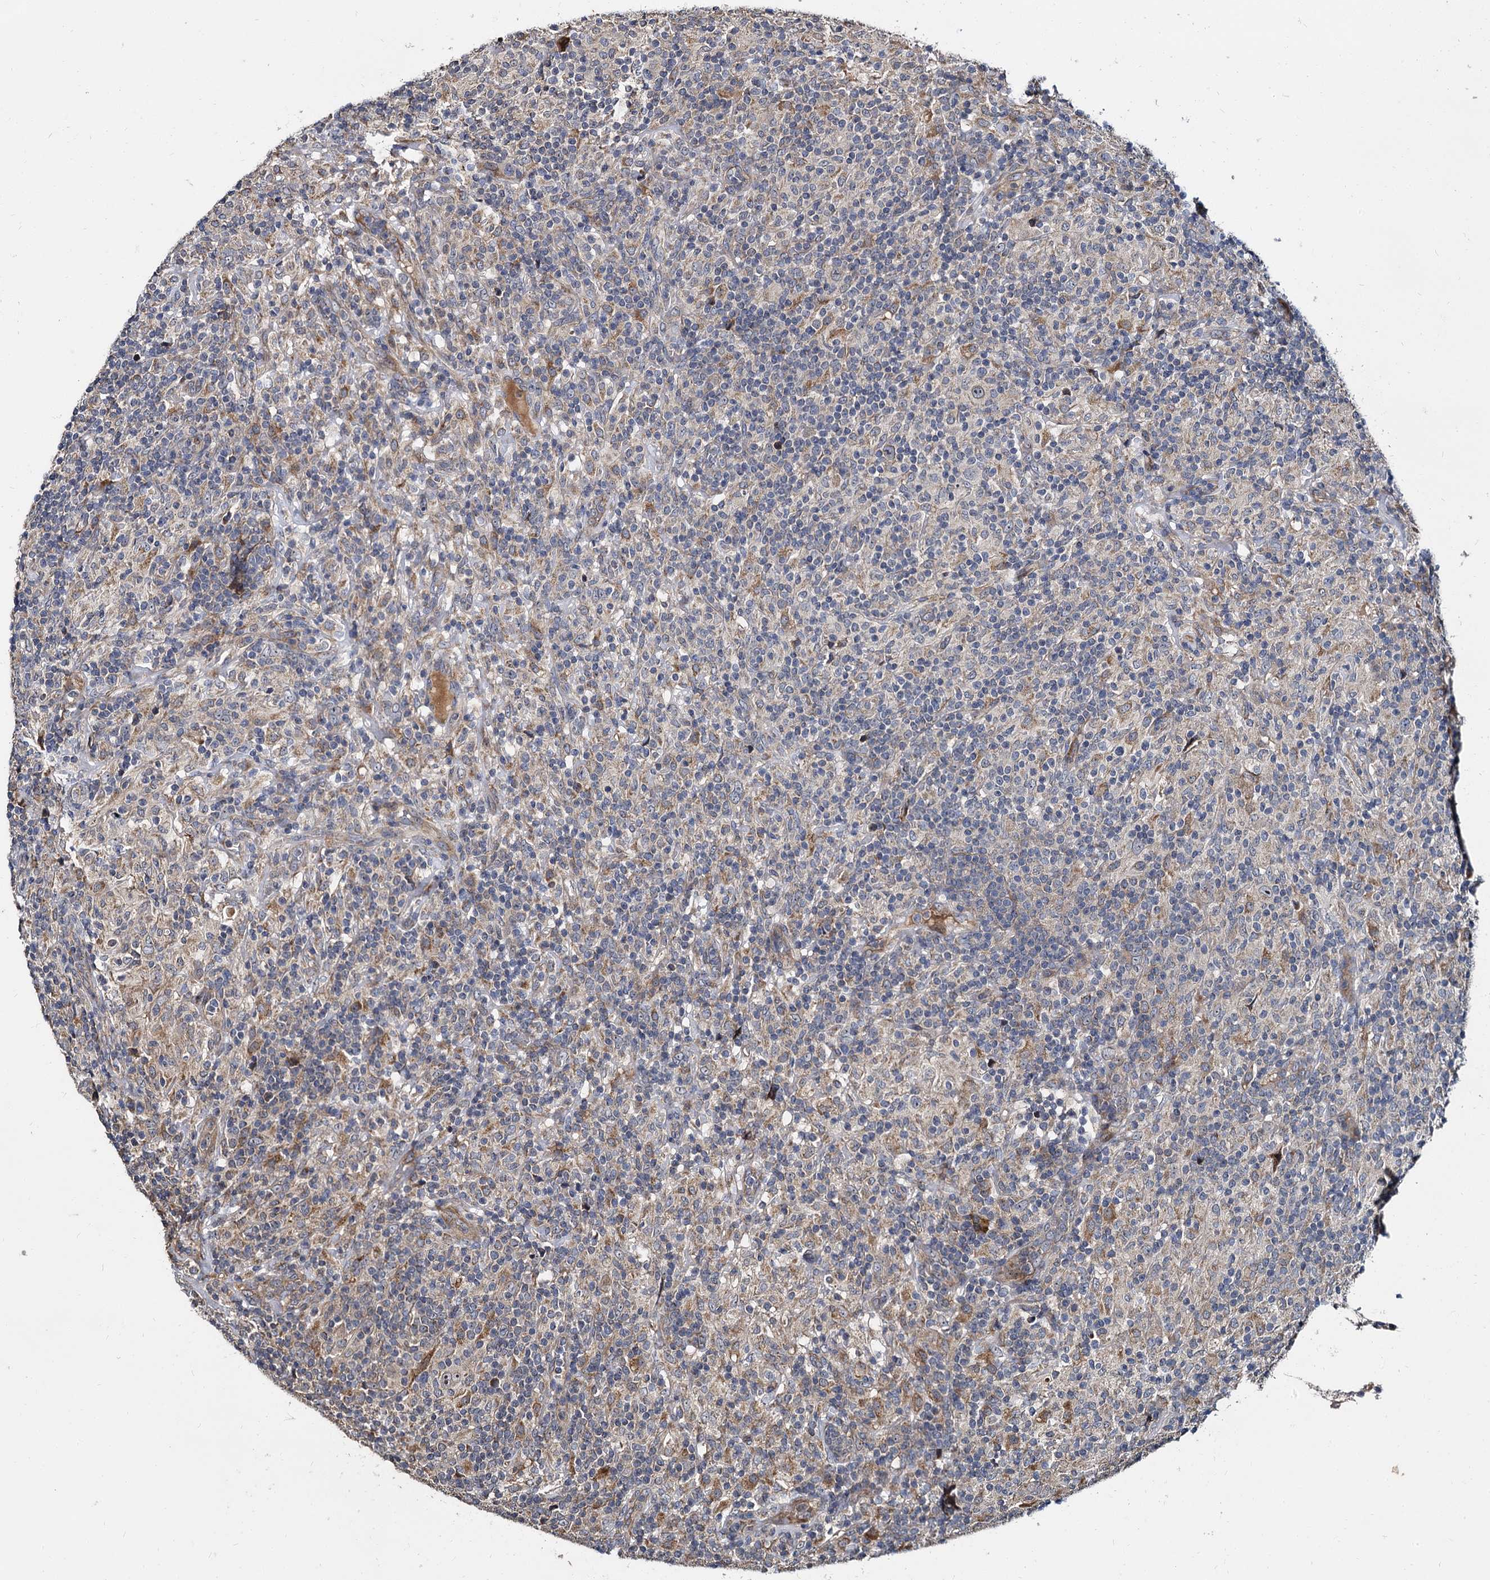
{"staining": {"intensity": "negative", "quantity": "none", "location": "none"}, "tissue": "lymphoma", "cell_type": "Tumor cells", "image_type": "cancer", "snomed": [{"axis": "morphology", "description": "Hodgkin's disease, NOS"}, {"axis": "topography", "description": "Lymph node"}], "caption": "This is an immunohistochemistry histopathology image of Hodgkin's disease. There is no staining in tumor cells.", "gene": "WWC3", "patient": {"sex": "male", "age": 70}}